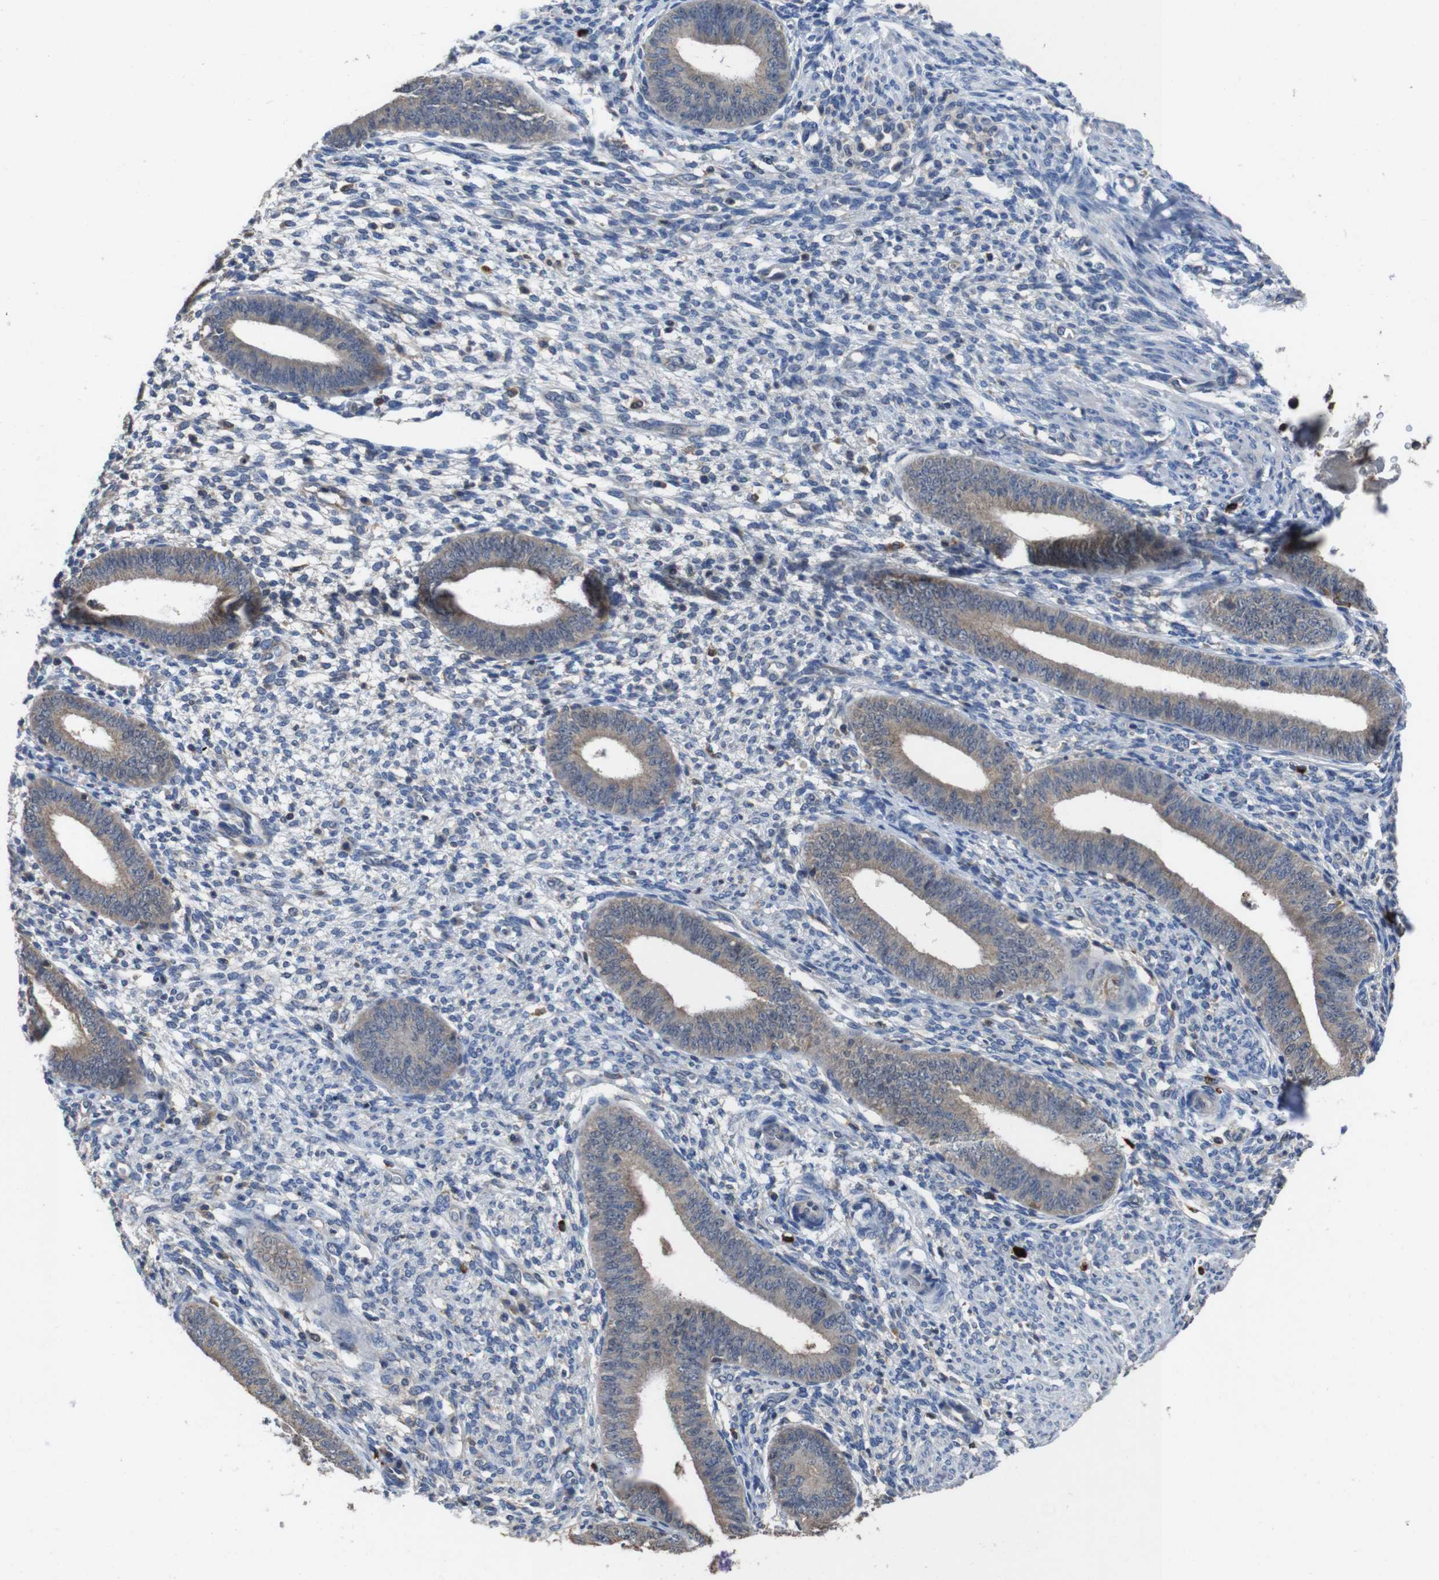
{"staining": {"intensity": "negative", "quantity": "none", "location": "none"}, "tissue": "endometrium", "cell_type": "Cells in endometrial stroma", "image_type": "normal", "snomed": [{"axis": "morphology", "description": "Normal tissue, NOS"}, {"axis": "topography", "description": "Endometrium"}], "caption": "This photomicrograph is of unremarkable endometrium stained with IHC to label a protein in brown with the nuclei are counter-stained blue. There is no expression in cells in endometrial stroma.", "gene": "GLIPR1", "patient": {"sex": "female", "age": 35}}